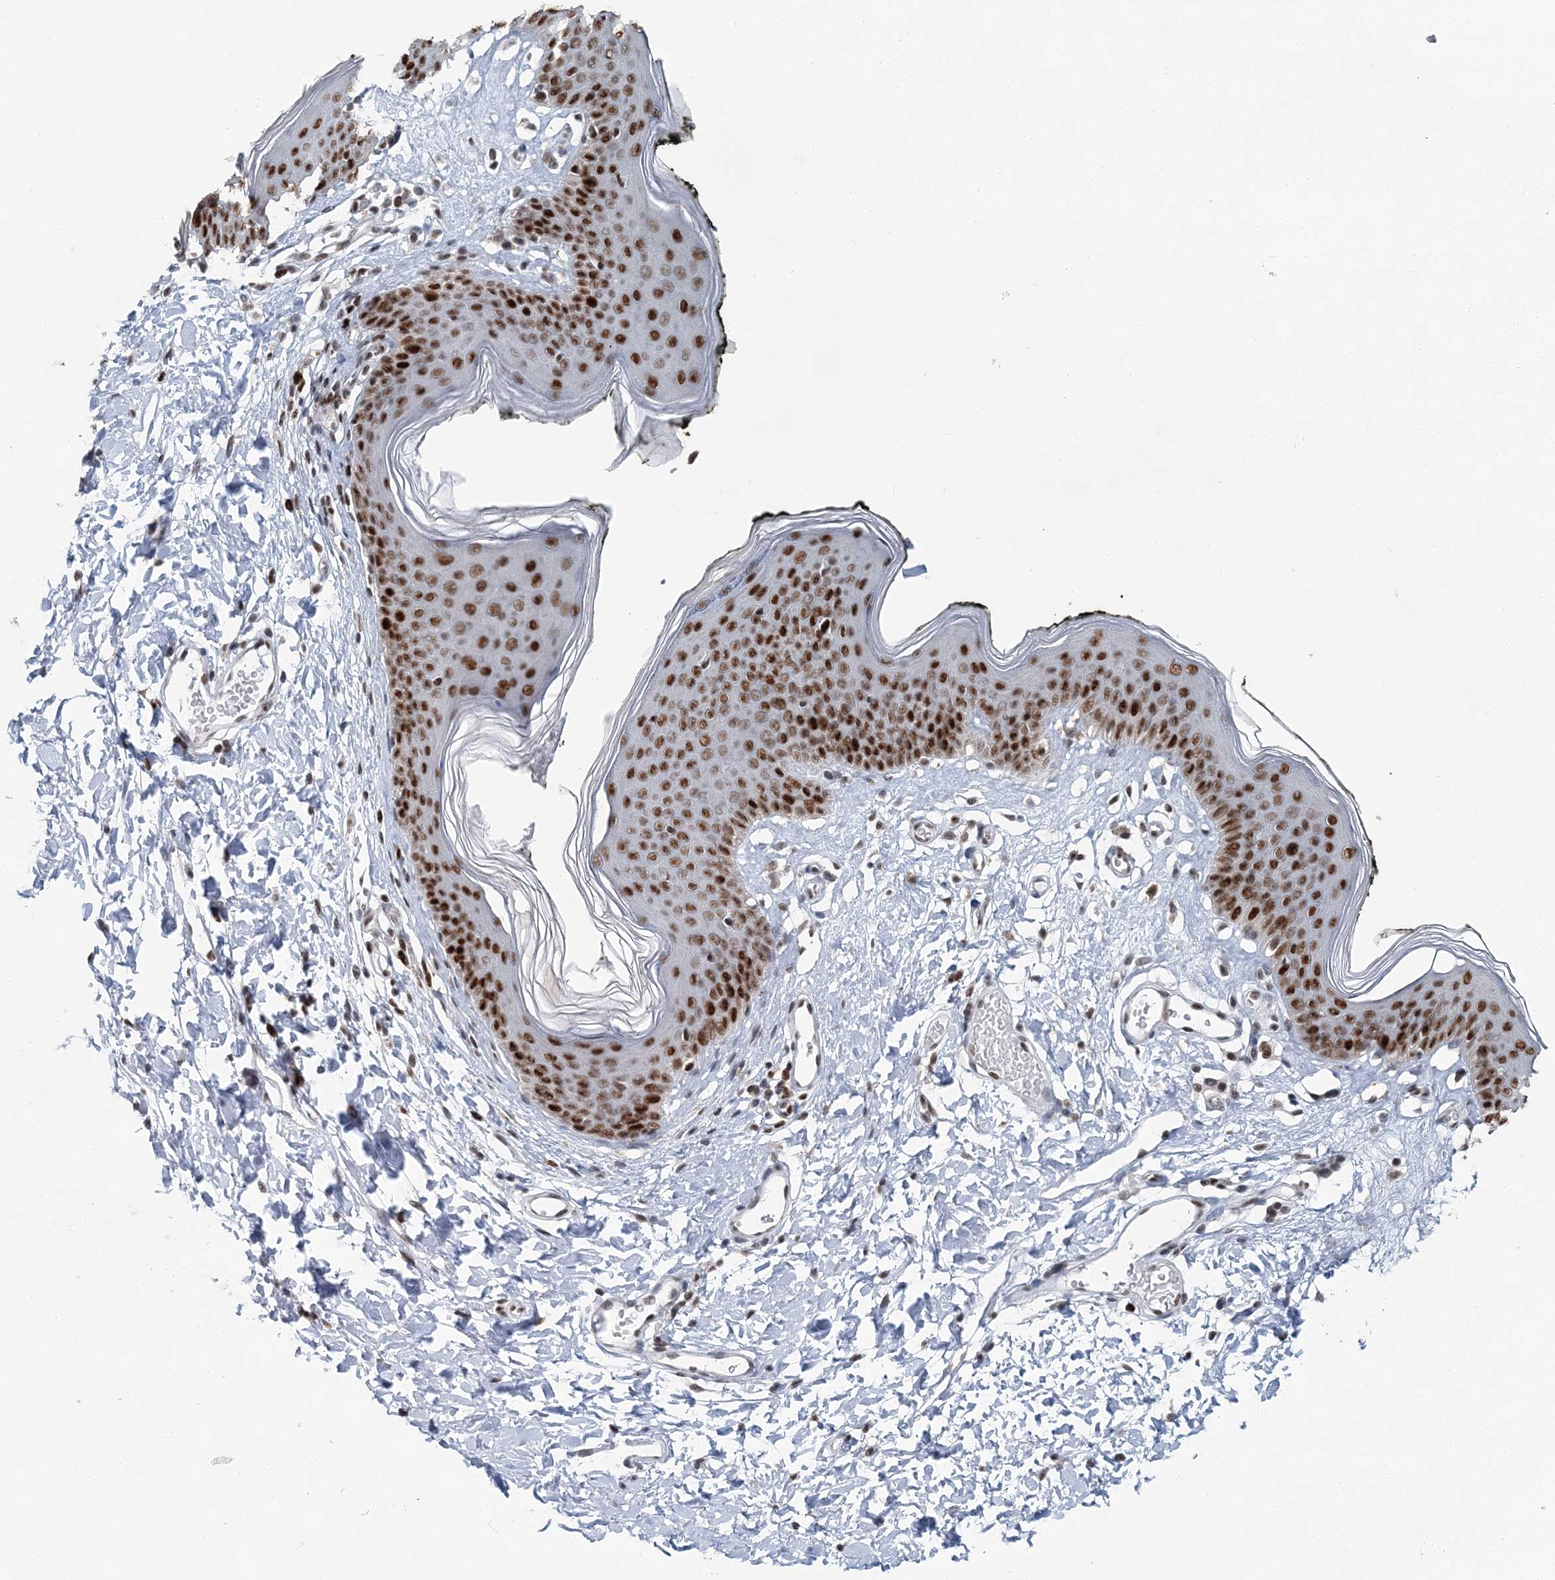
{"staining": {"intensity": "strong", "quantity": ">75%", "location": "nuclear"}, "tissue": "skin", "cell_type": "Epidermal cells", "image_type": "normal", "snomed": [{"axis": "morphology", "description": "Normal tissue, NOS"}, {"axis": "morphology", "description": "Inflammation, NOS"}, {"axis": "topography", "description": "Vulva"}], "caption": "Unremarkable skin displays strong nuclear positivity in about >75% of epidermal cells, visualized by immunohistochemistry.", "gene": "HAT1", "patient": {"sex": "female", "age": 84}}